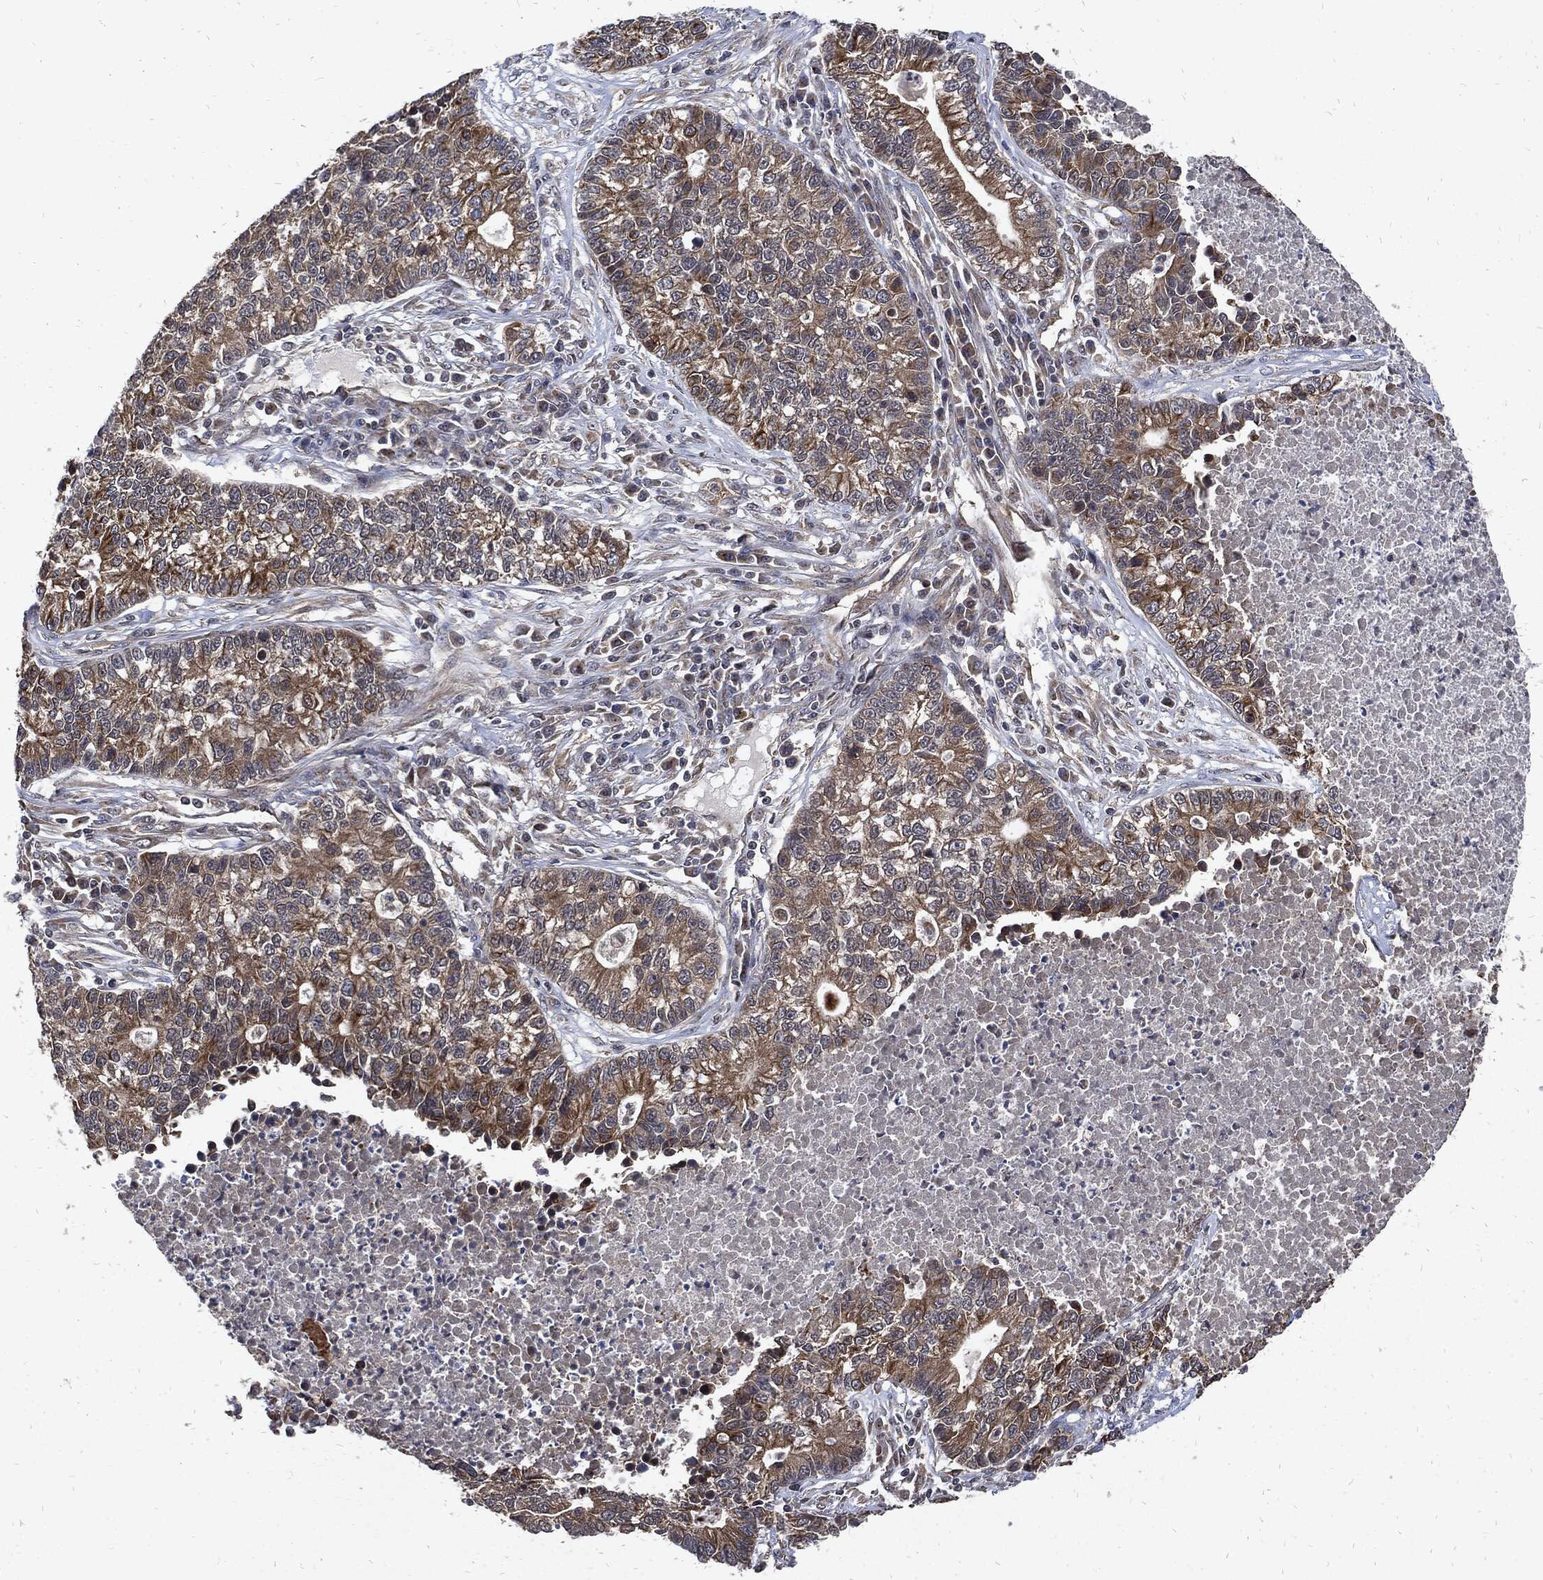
{"staining": {"intensity": "moderate", "quantity": "25%-75%", "location": "cytoplasmic/membranous"}, "tissue": "lung cancer", "cell_type": "Tumor cells", "image_type": "cancer", "snomed": [{"axis": "morphology", "description": "Adenocarcinoma, NOS"}, {"axis": "topography", "description": "Lung"}], "caption": "Lung cancer (adenocarcinoma) stained with immunohistochemistry (IHC) reveals moderate cytoplasmic/membranous expression in approximately 25%-75% of tumor cells.", "gene": "DCTN1", "patient": {"sex": "male", "age": 57}}